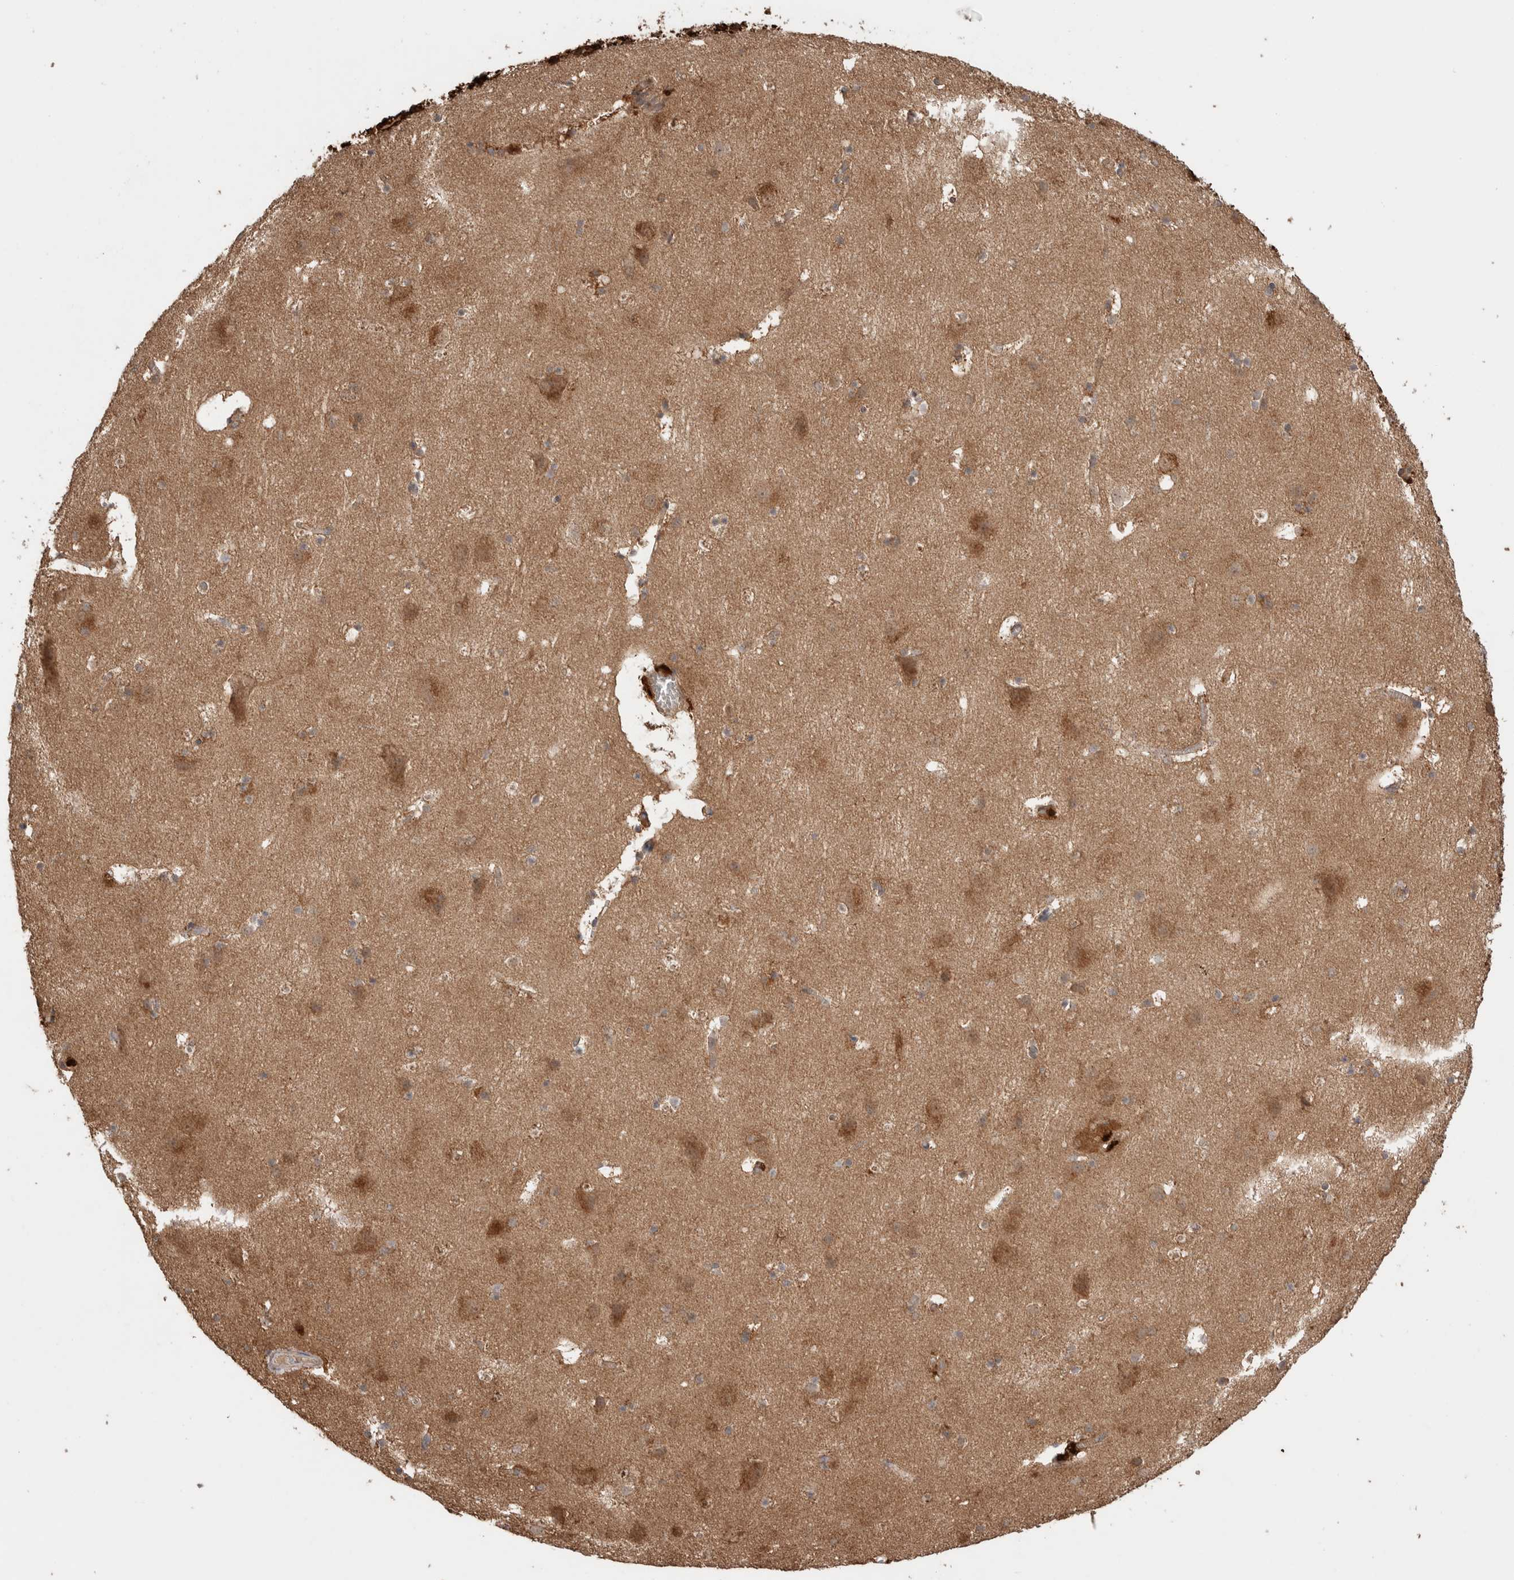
{"staining": {"intensity": "moderate", "quantity": ">75%", "location": "cytoplasmic/membranous"}, "tissue": "cerebral cortex", "cell_type": "Endothelial cells", "image_type": "normal", "snomed": [{"axis": "morphology", "description": "Normal tissue, NOS"}, {"axis": "topography", "description": "Cerebral cortex"}], "caption": "Protein expression analysis of unremarkable human cerebral cortex reveals moderate cytoplasmic/membranous positivity in approximately >75% of endothelial cells. Ihc stains the protein of interest in brown and the nuclei are stained blue.", "gene": "KCNJ5", "patient": {"sex": "male", "age": 45}}